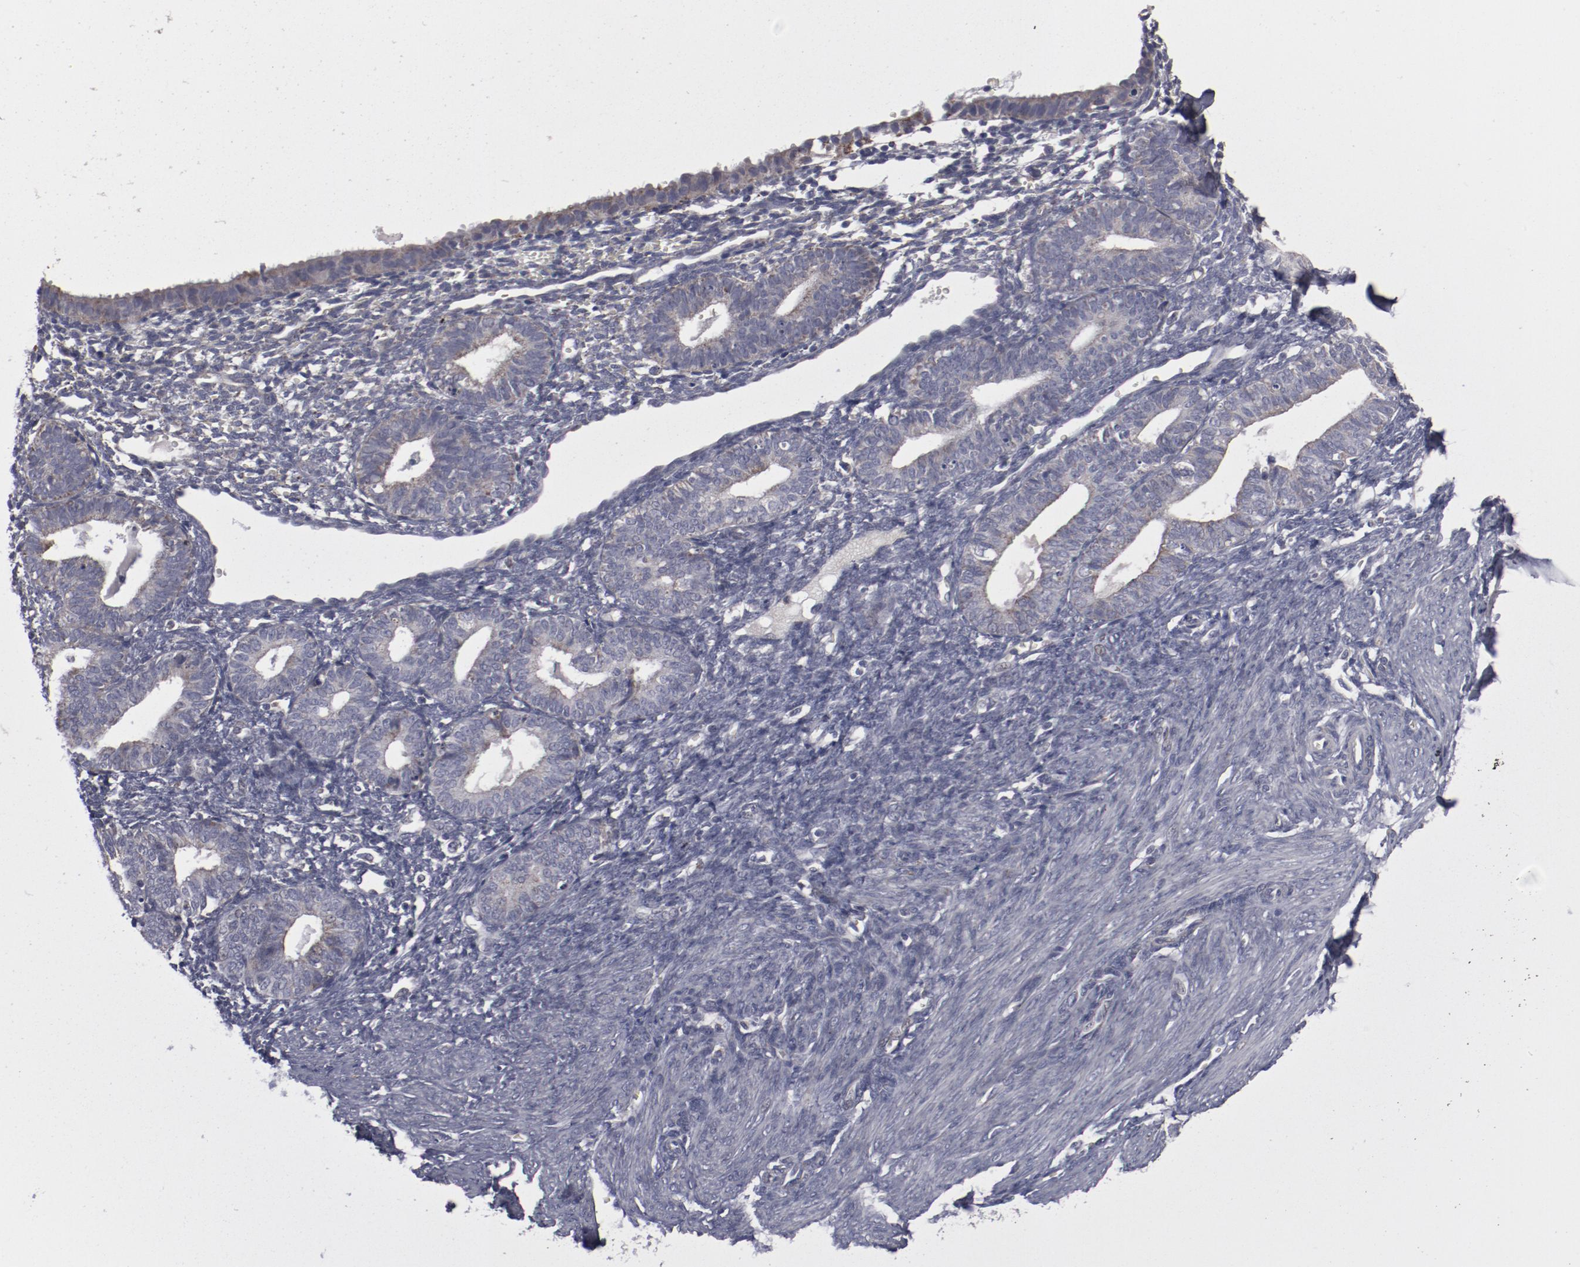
{"staining": {"intensity": "moderate", "quantity": "<25%", "location": "cytoplasmic/membranous"}, "tissue": "endometrium", "cell_type": "Cells in endometrial stroma", "image_type": "normal", "snomed": [{"axis": "morphology", "description": "Normal tissue, NOS"}, {"axis": "topography", "description": "Endometrium"}], "caption": "The image demonstrates staining of normal endometrium, revealing moderate cytoplasmic/membranous protein staining (brown color) within cells in endometrial stroma. The protein of interest is shown in brown color, while the nuclei are stained blue.", "gene": "MYOM2", "patient": {"sex": "female", "age": 61}}